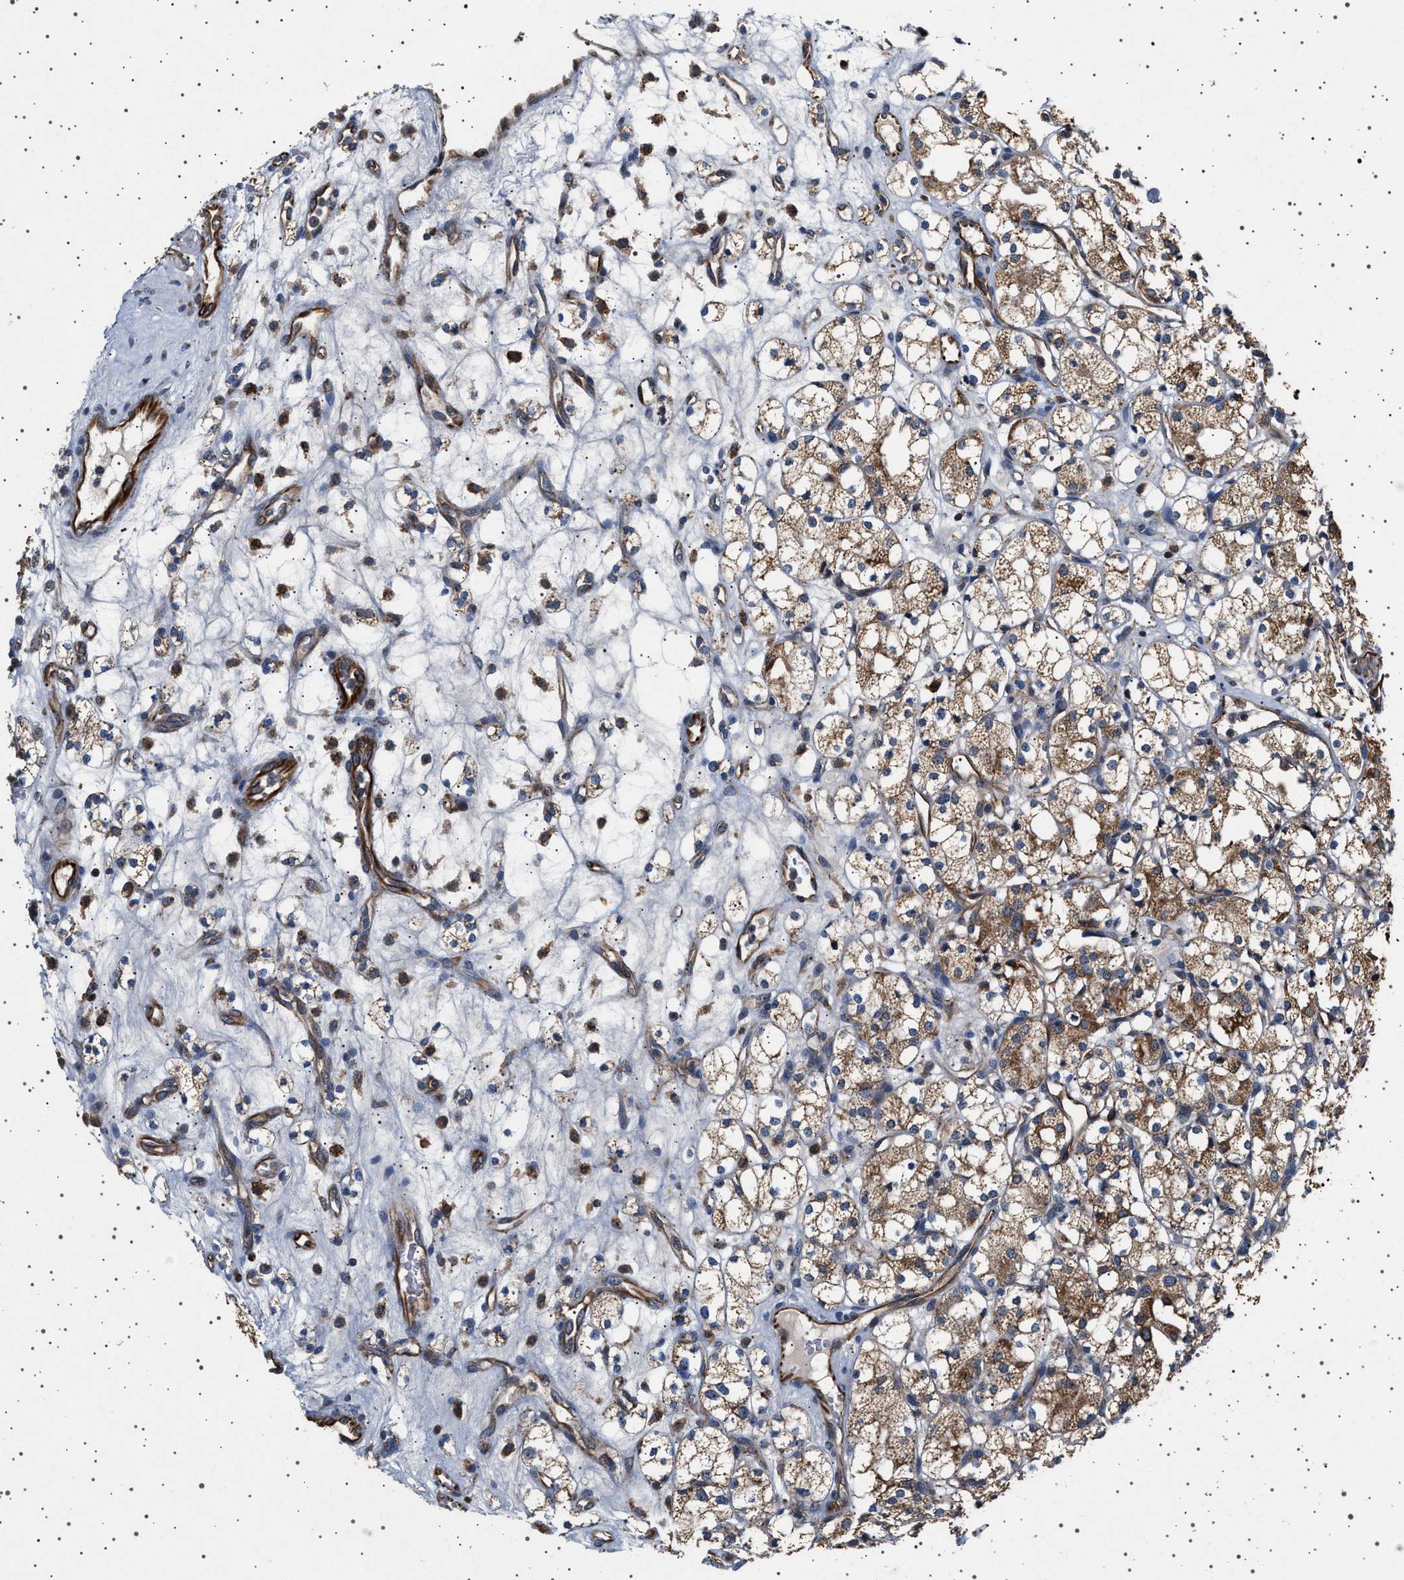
{"staining": {"intensity": "moderate", "quantity": ">75%", "location": "cytoplasmic/membranous"}, "tissue": "renal cancer", "cell_type": "Tumor cells", "image_type": "cancer", "snomed": [{"axis": "morphology", "description": "Adenocarcinoma, NOS"}, {"axis": "topography", "description": "Kidney"}], "caption": "Renal adenocarcinoma stained for a protein demonstrates moderate cytoplasmic/membranous positivity in tumor cells.", "gene": "TRUB2", "patient": {"sex": "male", "age": 77}}